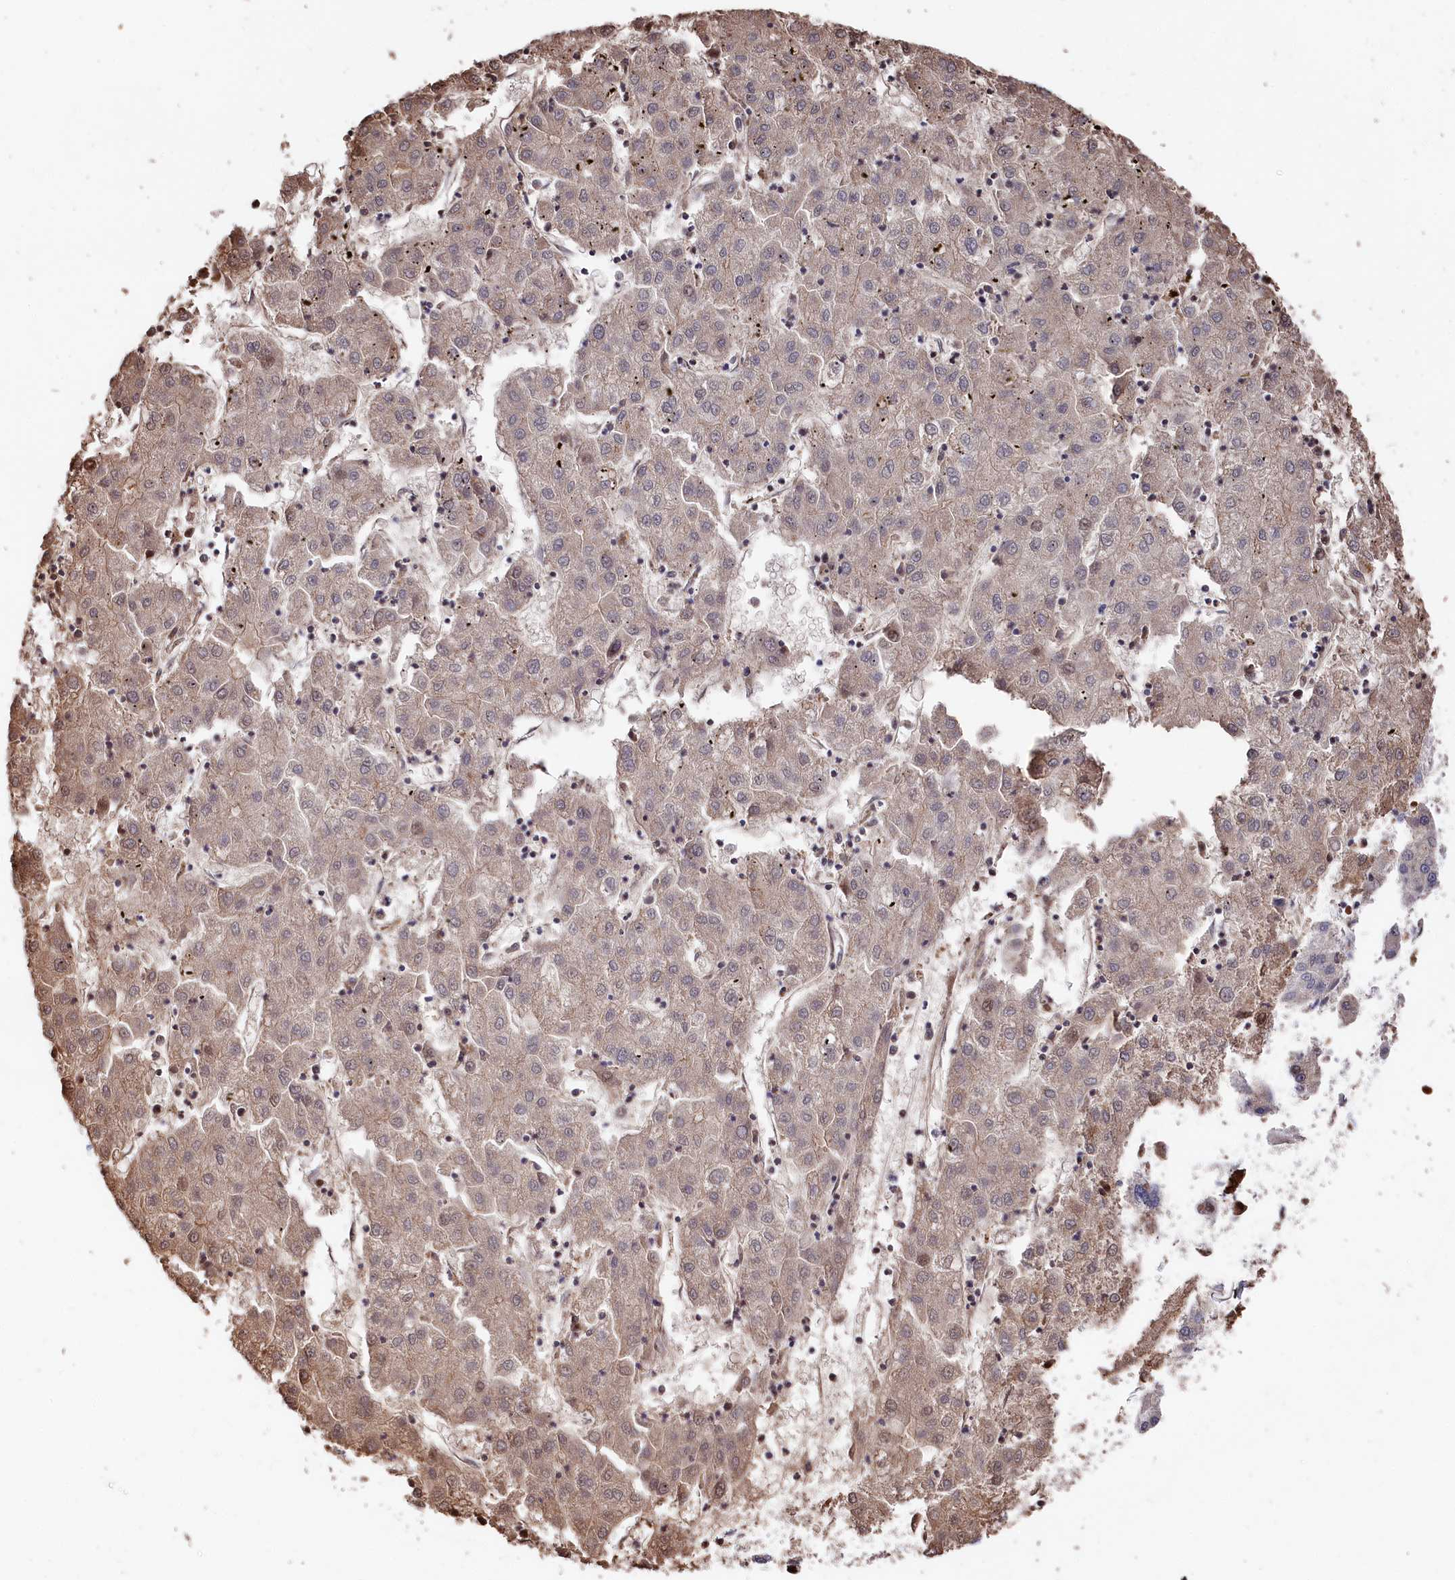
{"staining": {"intensity": "weak", "quantity": "25%-75%", "location": "cytoplasmic/membranous"}, "tissue": "liver cancer", "cell_type": "Tumor cells", "image_type": "cancer", "snomed": [{"axis": "morphology", "description": "Carcinoma, Hepatocellular, NOS"}, {"axis": "topography", "description": "Liver"}], "caption": "Immunohistochemistry (IHC) of human liver cancer shows low levels of weak cytoplasmic/membranous staining in approximately 25%-75% of tumor cells.", "gene": "TNKS1BP1", "patient": {"sex": "male", "age": 72}}